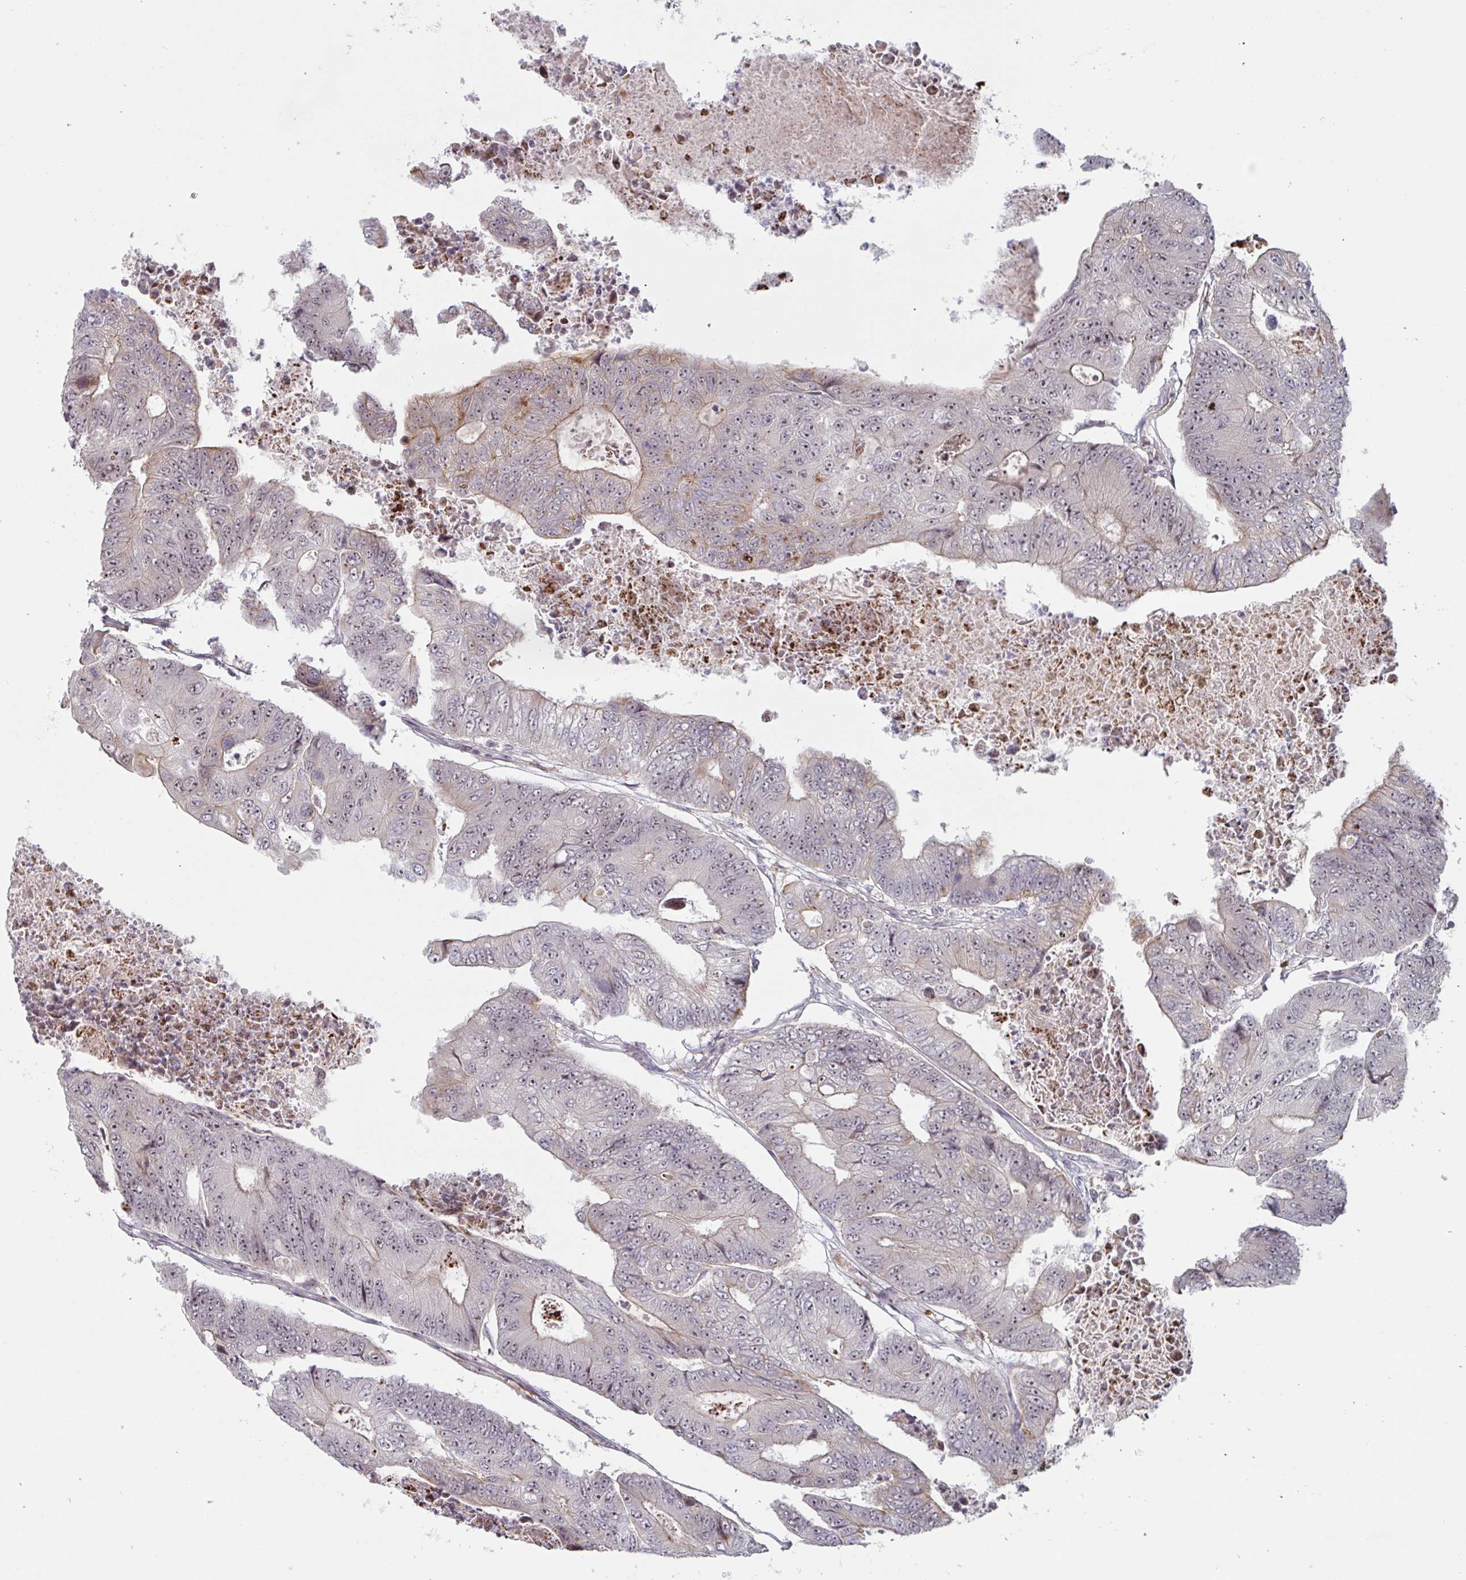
{"staining": {"intensity": "weak", "quantity": "25%-75%", "location": "cytoplasmic/membranous,nuclear"}, "tissue": "colorectal cancer", "cell_type": "Tumor cells", "image_type": "cancer", "snomed": [{"axis": "morphology", "description": "Adenocarcinoma, NOS"}, {"axis": "topography", "description": "Colon"}], "caption": "A brown stain highlights weak cytoplasmic/membranous and nuclear staining of a protein in human colorectal cancer (adenocarcinoma) tumor cells.", "gene": "NLRP13", "patient": {"sex": "female", "age": 48}}